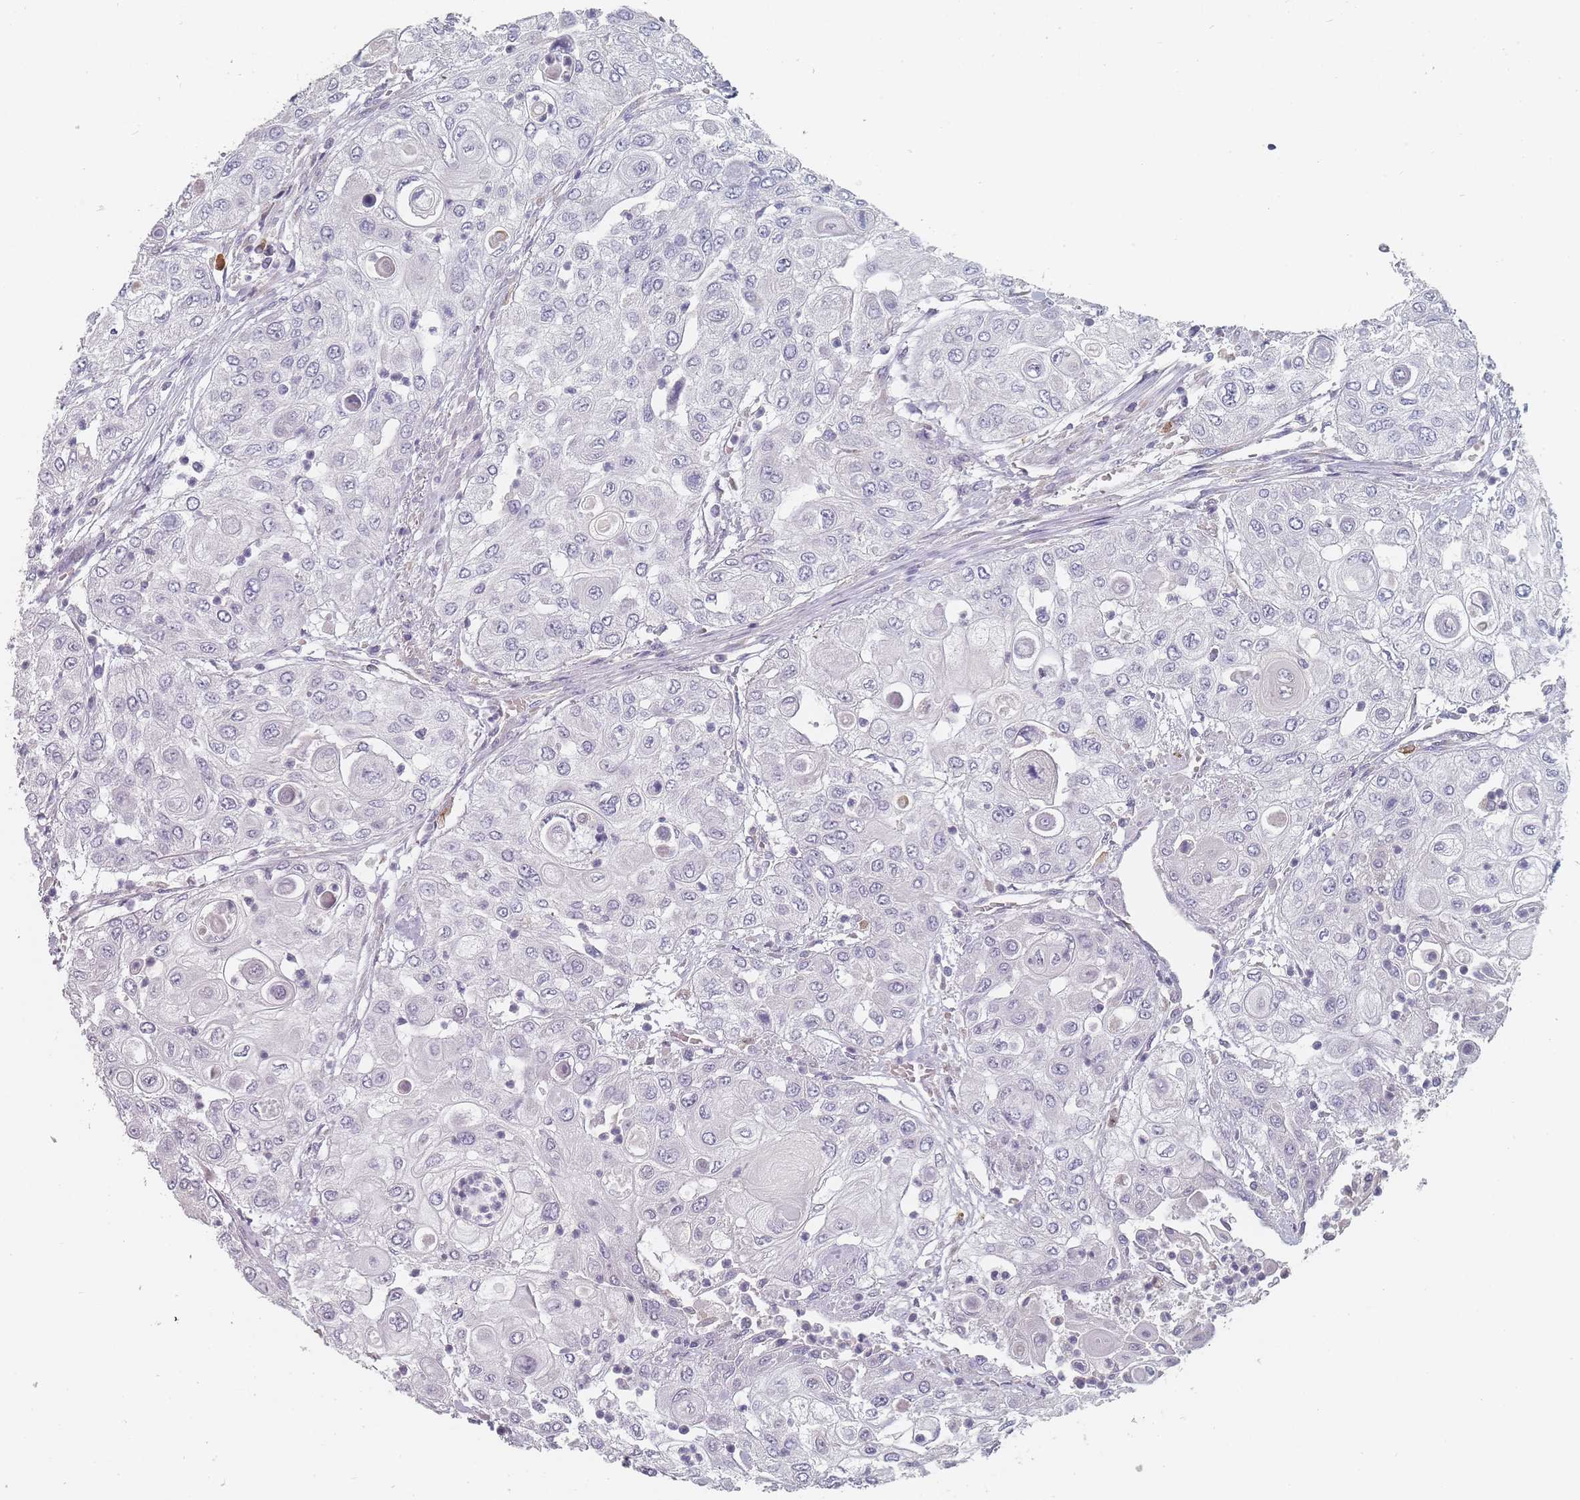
{"staining": {"intensity": "negative", "quantity": "none", "location": "none"}, "tissue": "urothelial cancer", "cell_type": "Tumor cells", "image_type": "cancer", "snomed": [{"axis": "morphology", "description": "Urothelial carcinoma, High grade"}, {"axis": "topography", "description": "Urinary bladder"}], "caption": "Tumor cells show no significant protein staining in high-grade urothelial carcinoma.", "gene": "SLC35E4", "patient": {"sex": "female", "age": 79}}